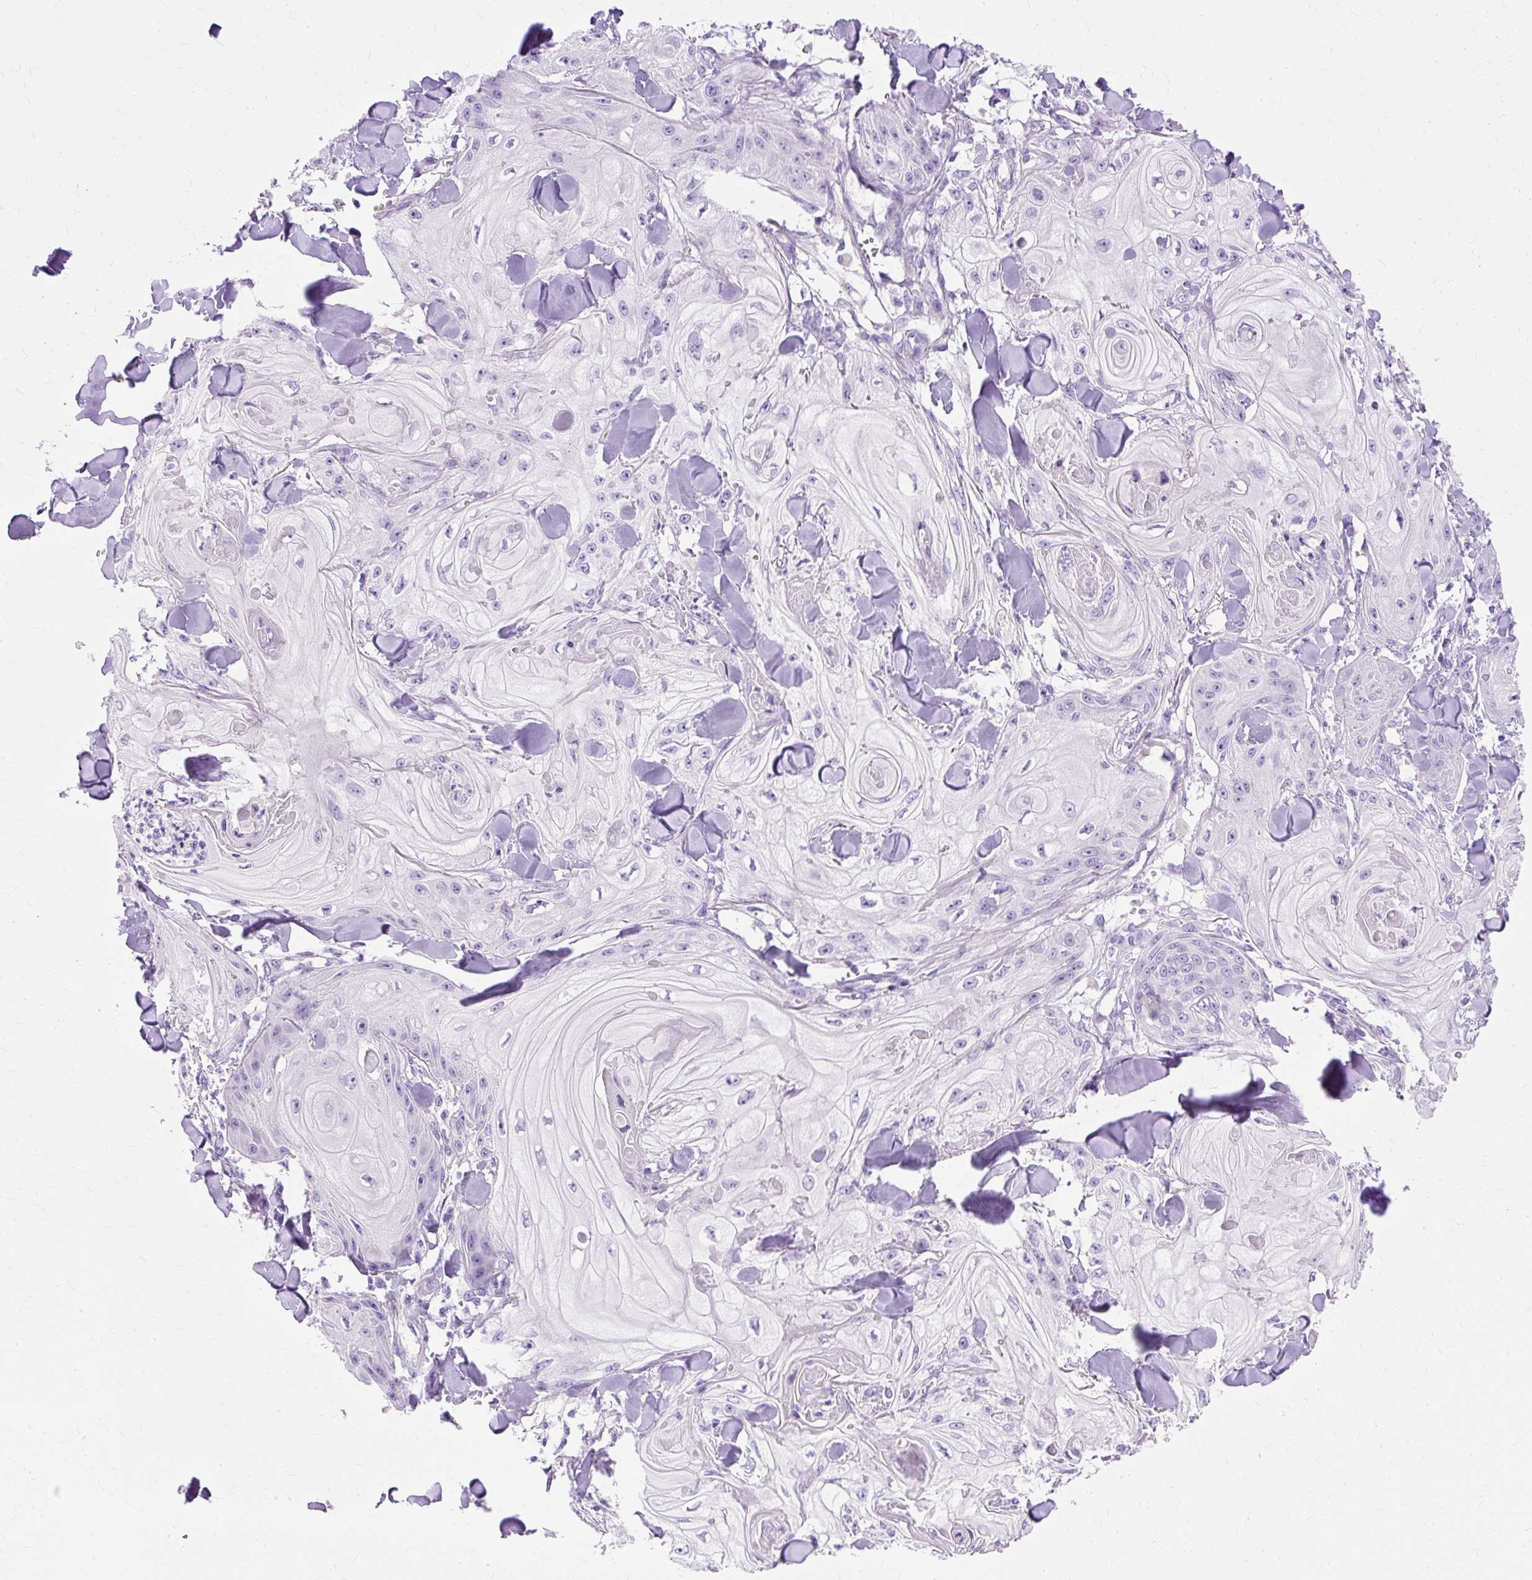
{"staining": {"intensity": "negative", "quantity": "none", "location": "none"}, "tissue": "skin cancer", "cell_type": "Tumor cells", "image_type": "cancer", "snomed": [{"axis": "morphology", "description": "Squamous cell carcinoma, NOS"}, {"axis": "topography", "description": "Skin"}], "caption": "IHC of skin squamous cell carcinoma exhibits no positivity in tumor cells.", "gene": "MYO6", "patient": {"sex": "male", "age": 74}}